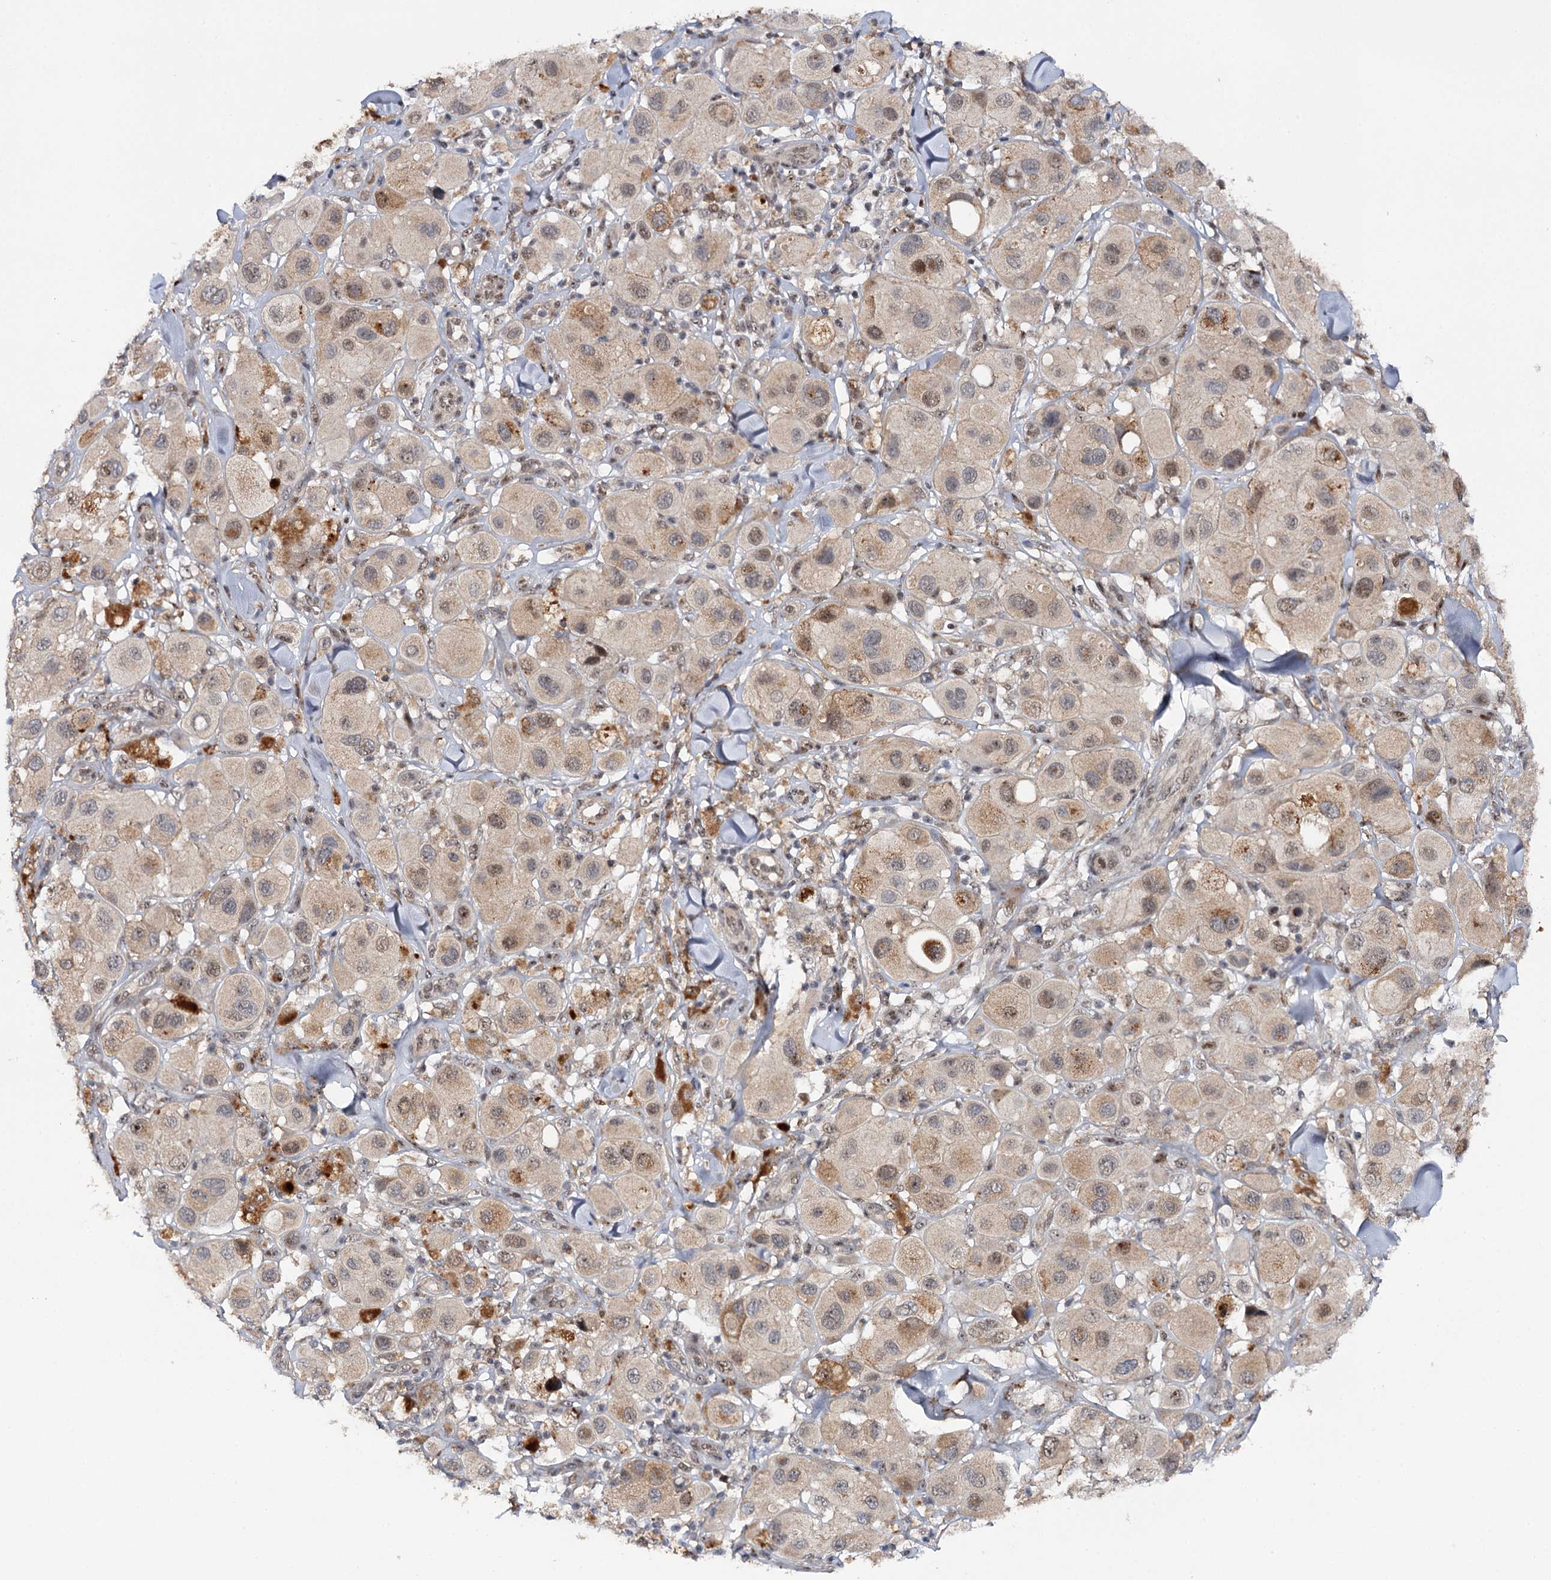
{"staining": {"intensity": "weak", "quantity": "25%-75%", "location": "cytoplasmic/membranous"}, "tissue": "melanoma", "cell_type": "Tumor cells", "image_type": "cancer", "snomed": [{"axis": "morphology", "description": "Malignant melanoma, Metastatic site"}, {"axis": "topography", "description": "Skin"}], "caption": "Immunohistochemical staining of human melanoma reveals low levels of weak cytoplasmic/membranous protein positivity in approximately 25%-75% of tumor cells.", "gene": "BUD13", "patient": {"sex": "male", "age": 41}}